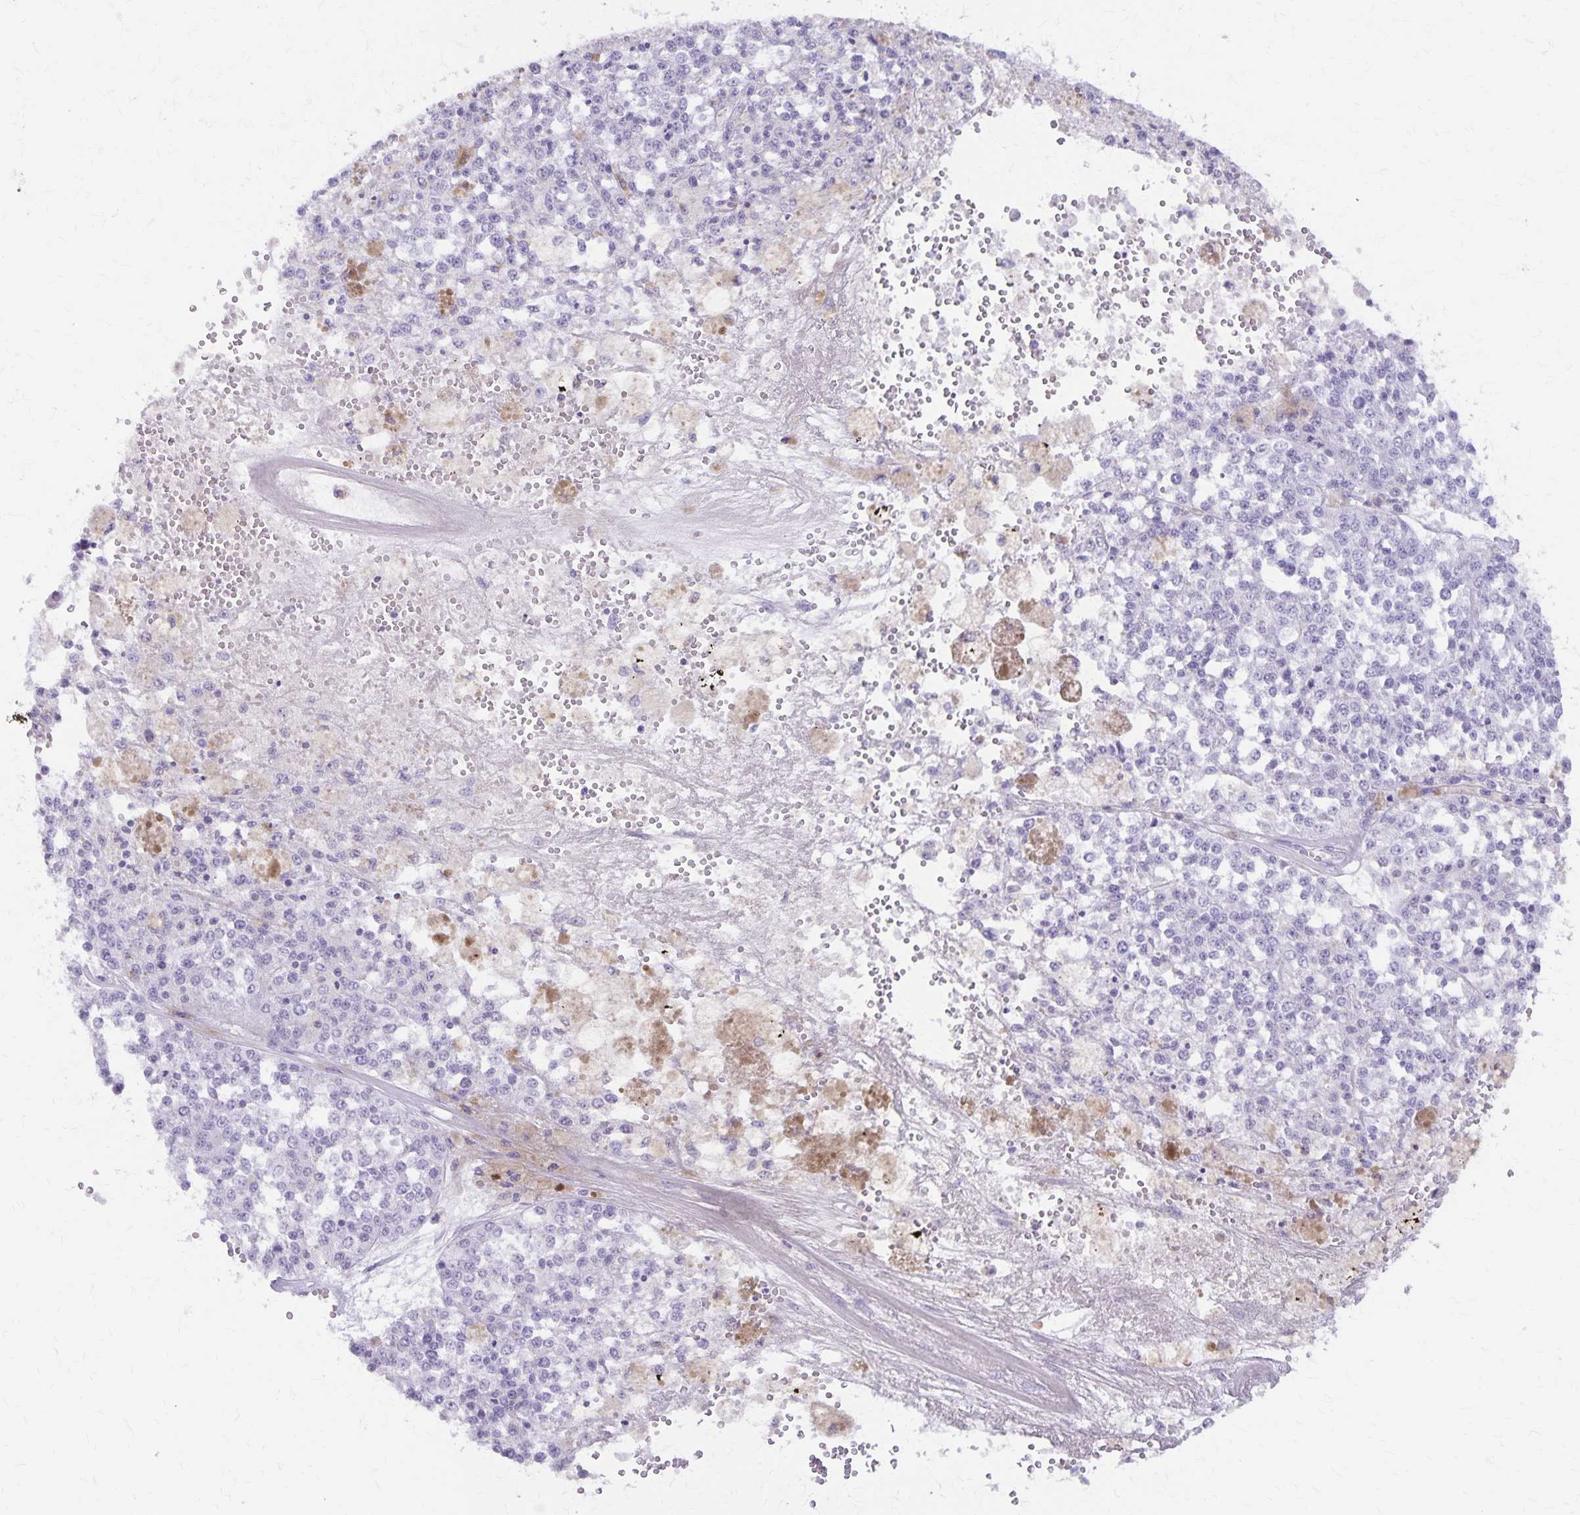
{"staining": {"intensity": "negative", "quantity": "none", "location": "none"}, "tissue": "melanoma", "cell_type": "Tumor cells", "image_type": "cancer", "snomed": [{"axis": "morphology", "description": "Malignant melanoma, Metastatic site"}, {"axis": "topography", "description": "Lymph node"}], "caption": "Immunohistochemistry (IHC) histopathology image of neoplastic tissue: melanoma stained with DAB exhibits no significant protein staining in tumor cells. Nuclei are stained in blue.", "gene": "DEFA5", "patient": {"sex": "female", "age": 64}}